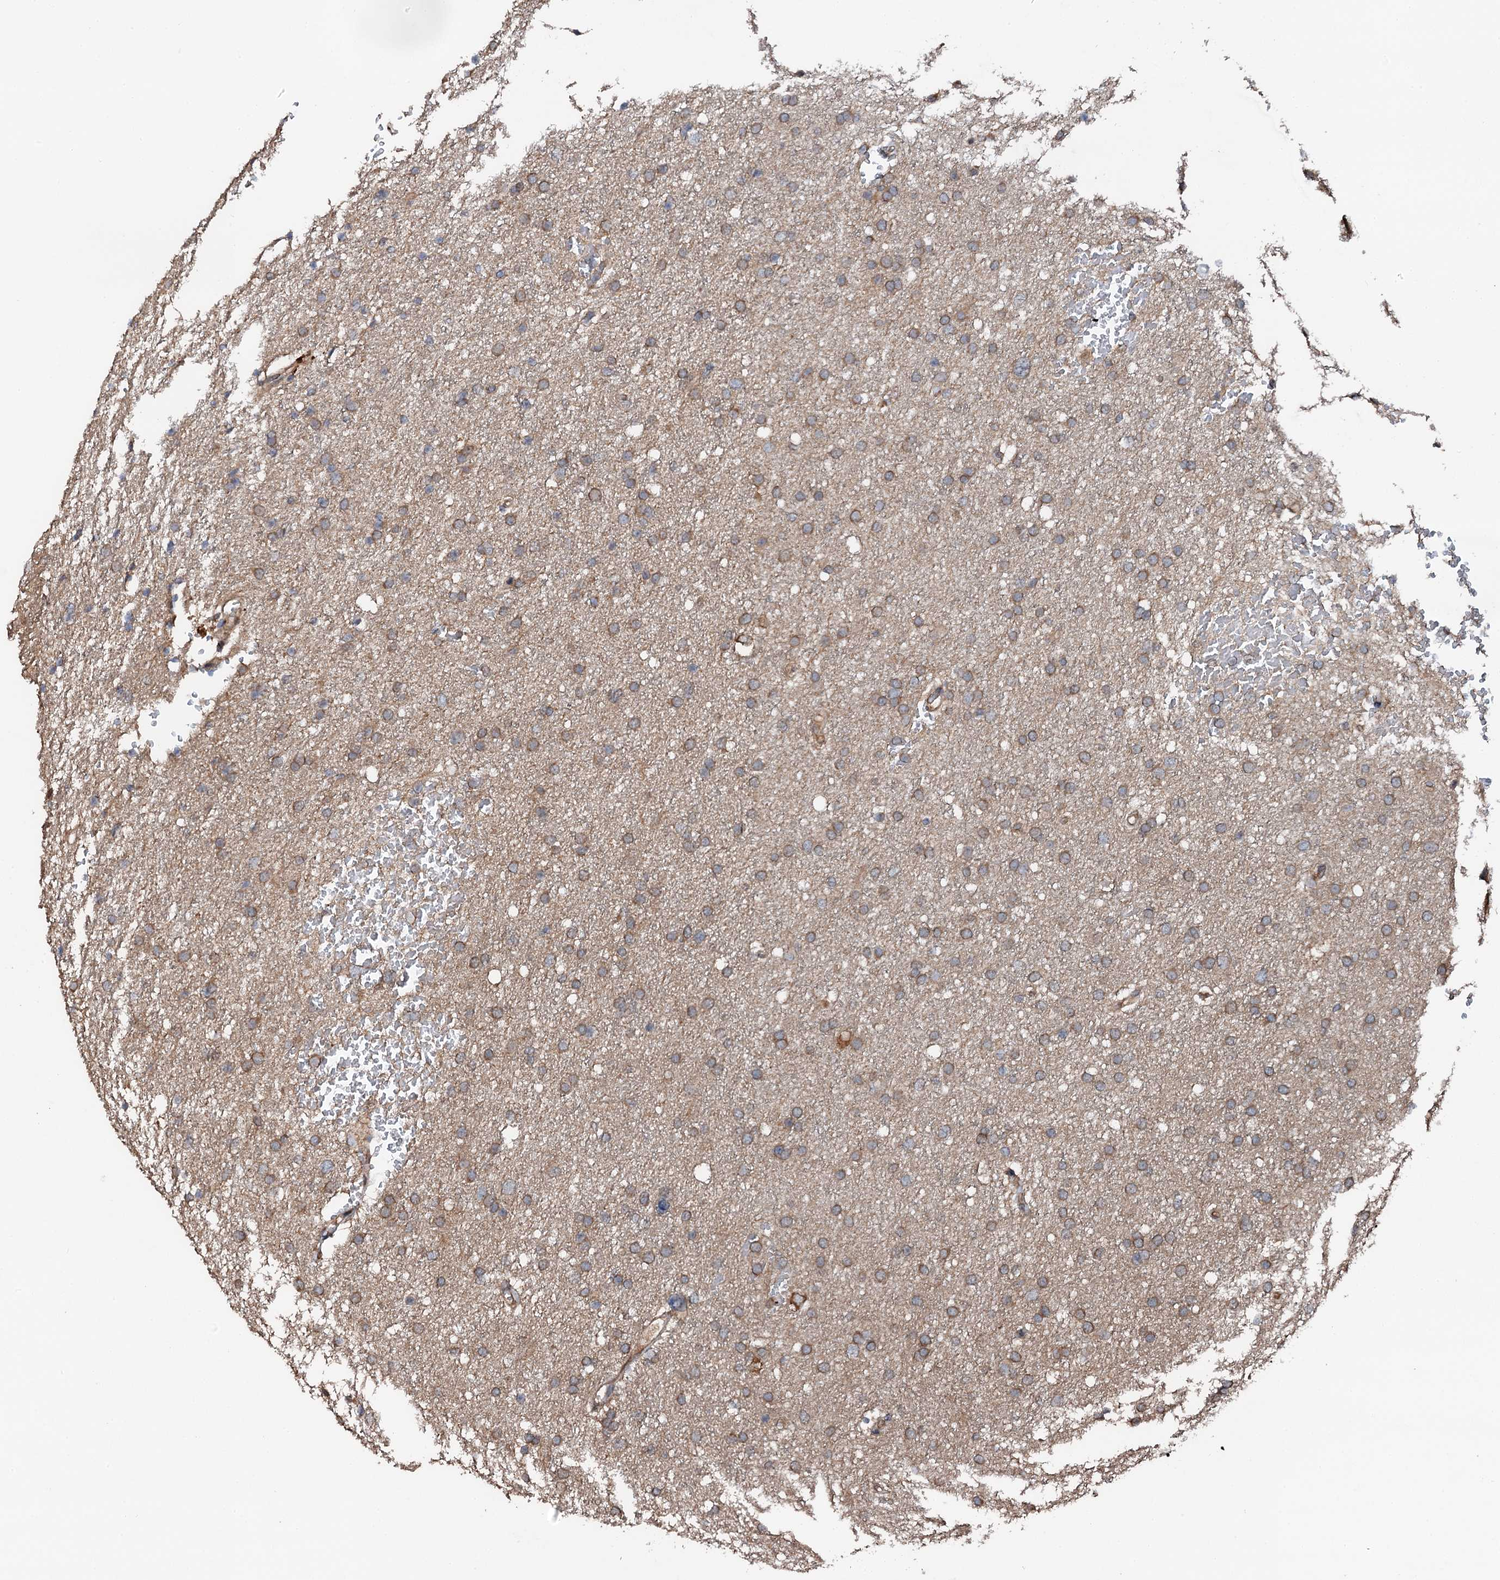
{"staining": {"intensity": "moderate", "quantity": ">75%", "location": "cytoplasmic/membranous"}, "tissue": "glioma", "cell_type": "Tumor cells", "image_type": "cancer", "snomed": [{"axis": "morphology", "description": "Glioma, malignant, High grade"}, {"axis": "topography", "description": "Cerebral cortex"}], "caption": "A photomicrograph of glioma stained for a protein exhibits moderate cytoplasmic/membranous brown staining in tumor cells. Using DAB (3,3'-diaminobenzidine) (brown) and hematoxylin (blue) stains, captured at high magnification using brightfield microscopy.", "gene": "FLYWCH1", "patient": {"sex": "female", "age": 36}}